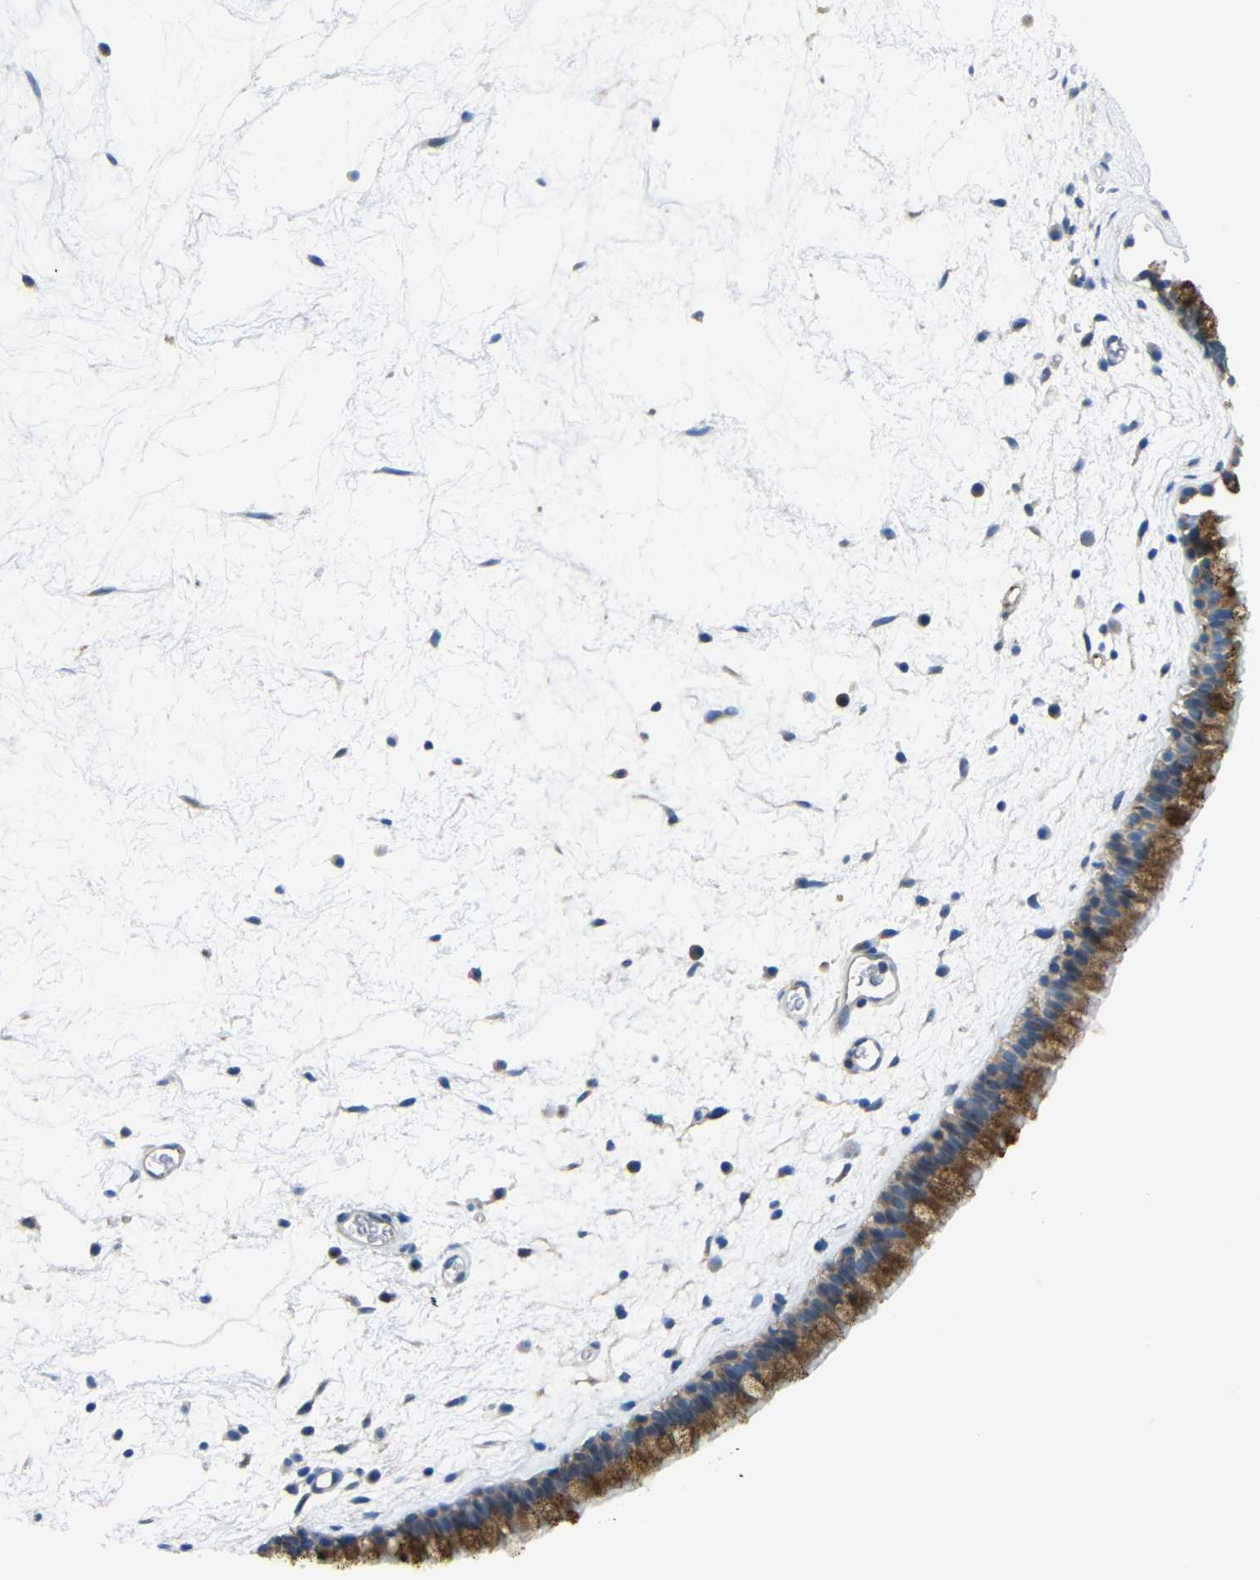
{"staining": {"intensity": "moderate", "quantity": ">75%", "location": "cytoplasmic/membranous"}, "tissue": "nasopharynx", "cell_type": "Respiratory epithelial cells", "image_type": "normal", "snomed": [{"axis": "morphology", "description": "Normal tissue, NOS"}, {"axis": "morphology", "description": "Inflammation, NOS"}, {"axis": "topography", "description": "Nasopharynx"}], "caption": "A micrograph of human nasopharynx stained for a protein shows moderate cytoplasmic/membranous brown staining in respiratory epithelial cells. The protein is stained brown, and the nuclei are stained in blue (DAB (3,3'-diaminobenzidine) IHC with brightfield microscopy, high magnification).", "gene": "SYPL1", "patient": {"sex": "male", "age": 48}}